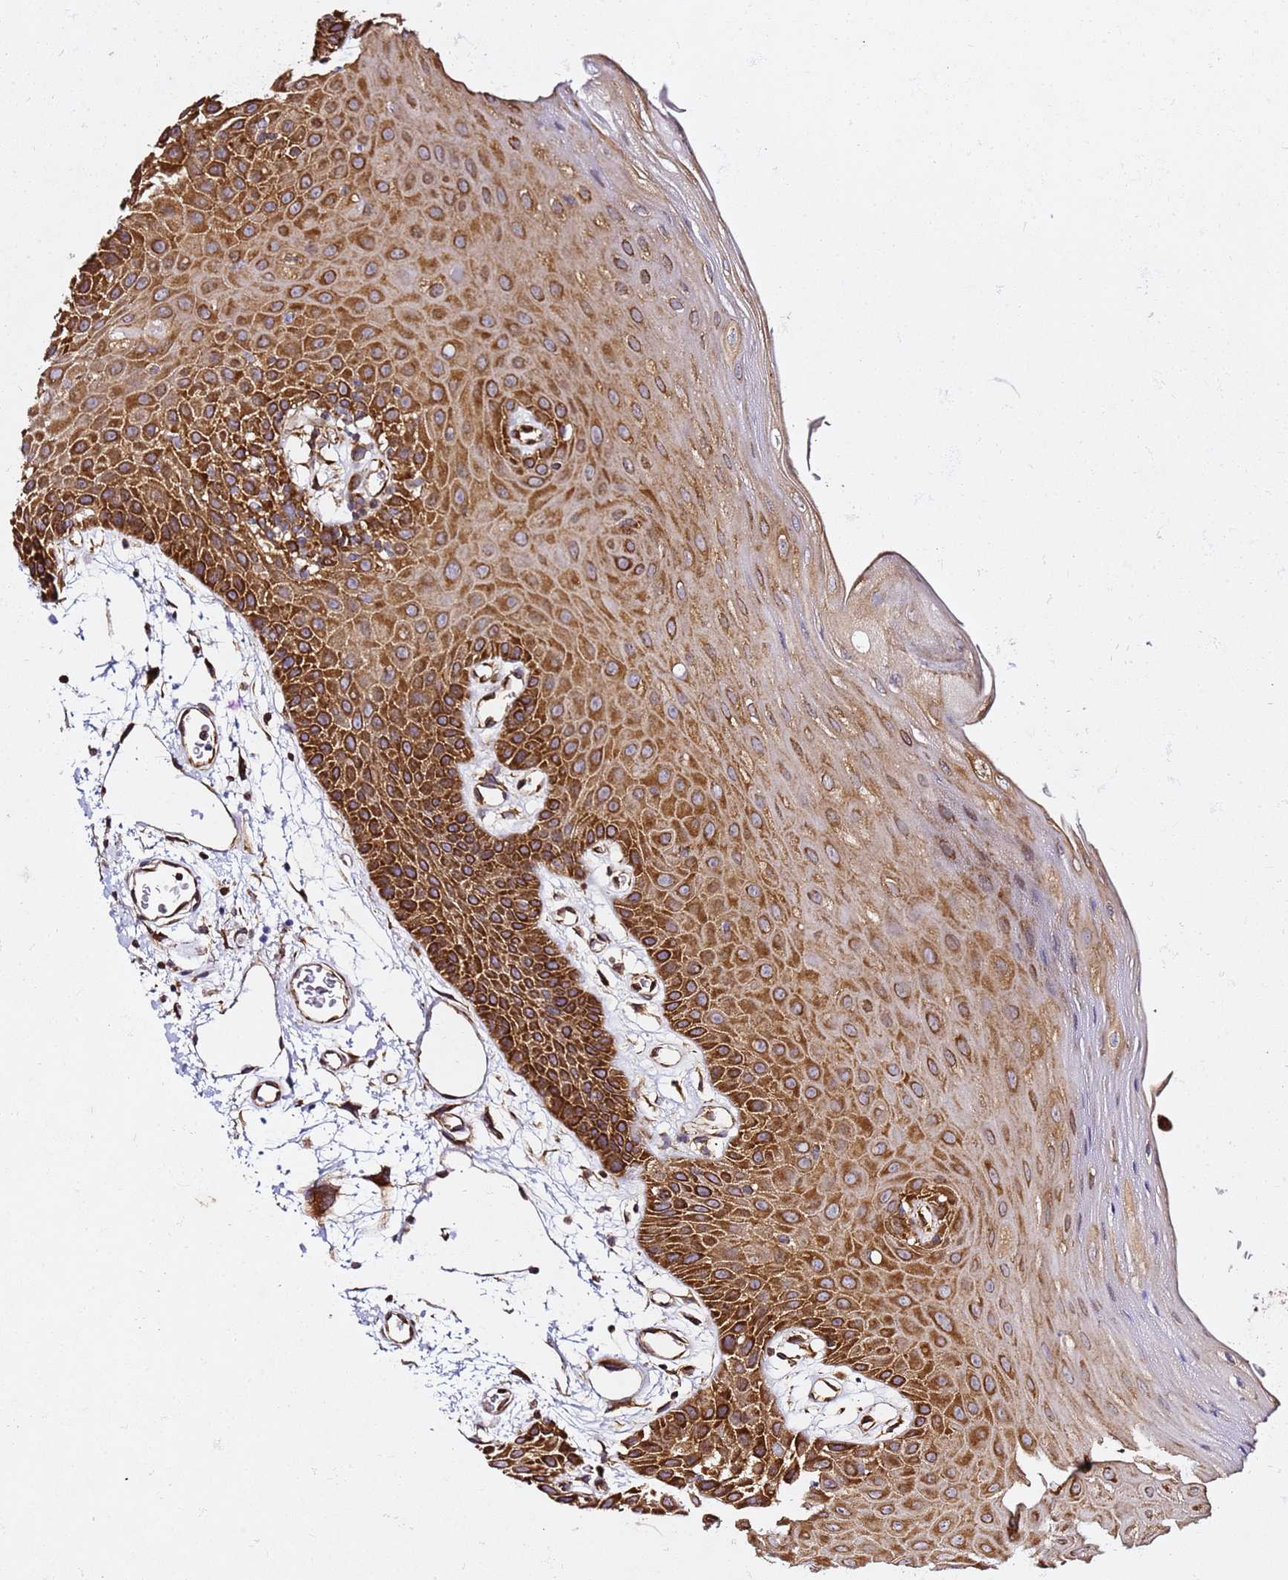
{"staining": {"intensity": "strong", "quantity": ">75%", "location": "cytoplasmic/membranous"}, "tissue": "oral mucosa", "cell_type": "Squamous epithelial cells", "image_type": "normal", "snomed": [{"axis": "morphology", "description": "Normal tissue, NOS"}, {"axis": "topography", "description": "Oral tissue"}, {"axis": "topography", "description": "Tounge, NOS"}], "caption": "Benign oral mucosa demonstrates strong cytoplasmic/membranous positivity in about >75% of squamous epithelial cells The protein of interest is shown in brown color, while the nuclei are stained blue..", "gene": "TPST1", "patient": {"sex": "female", "age": 59}}